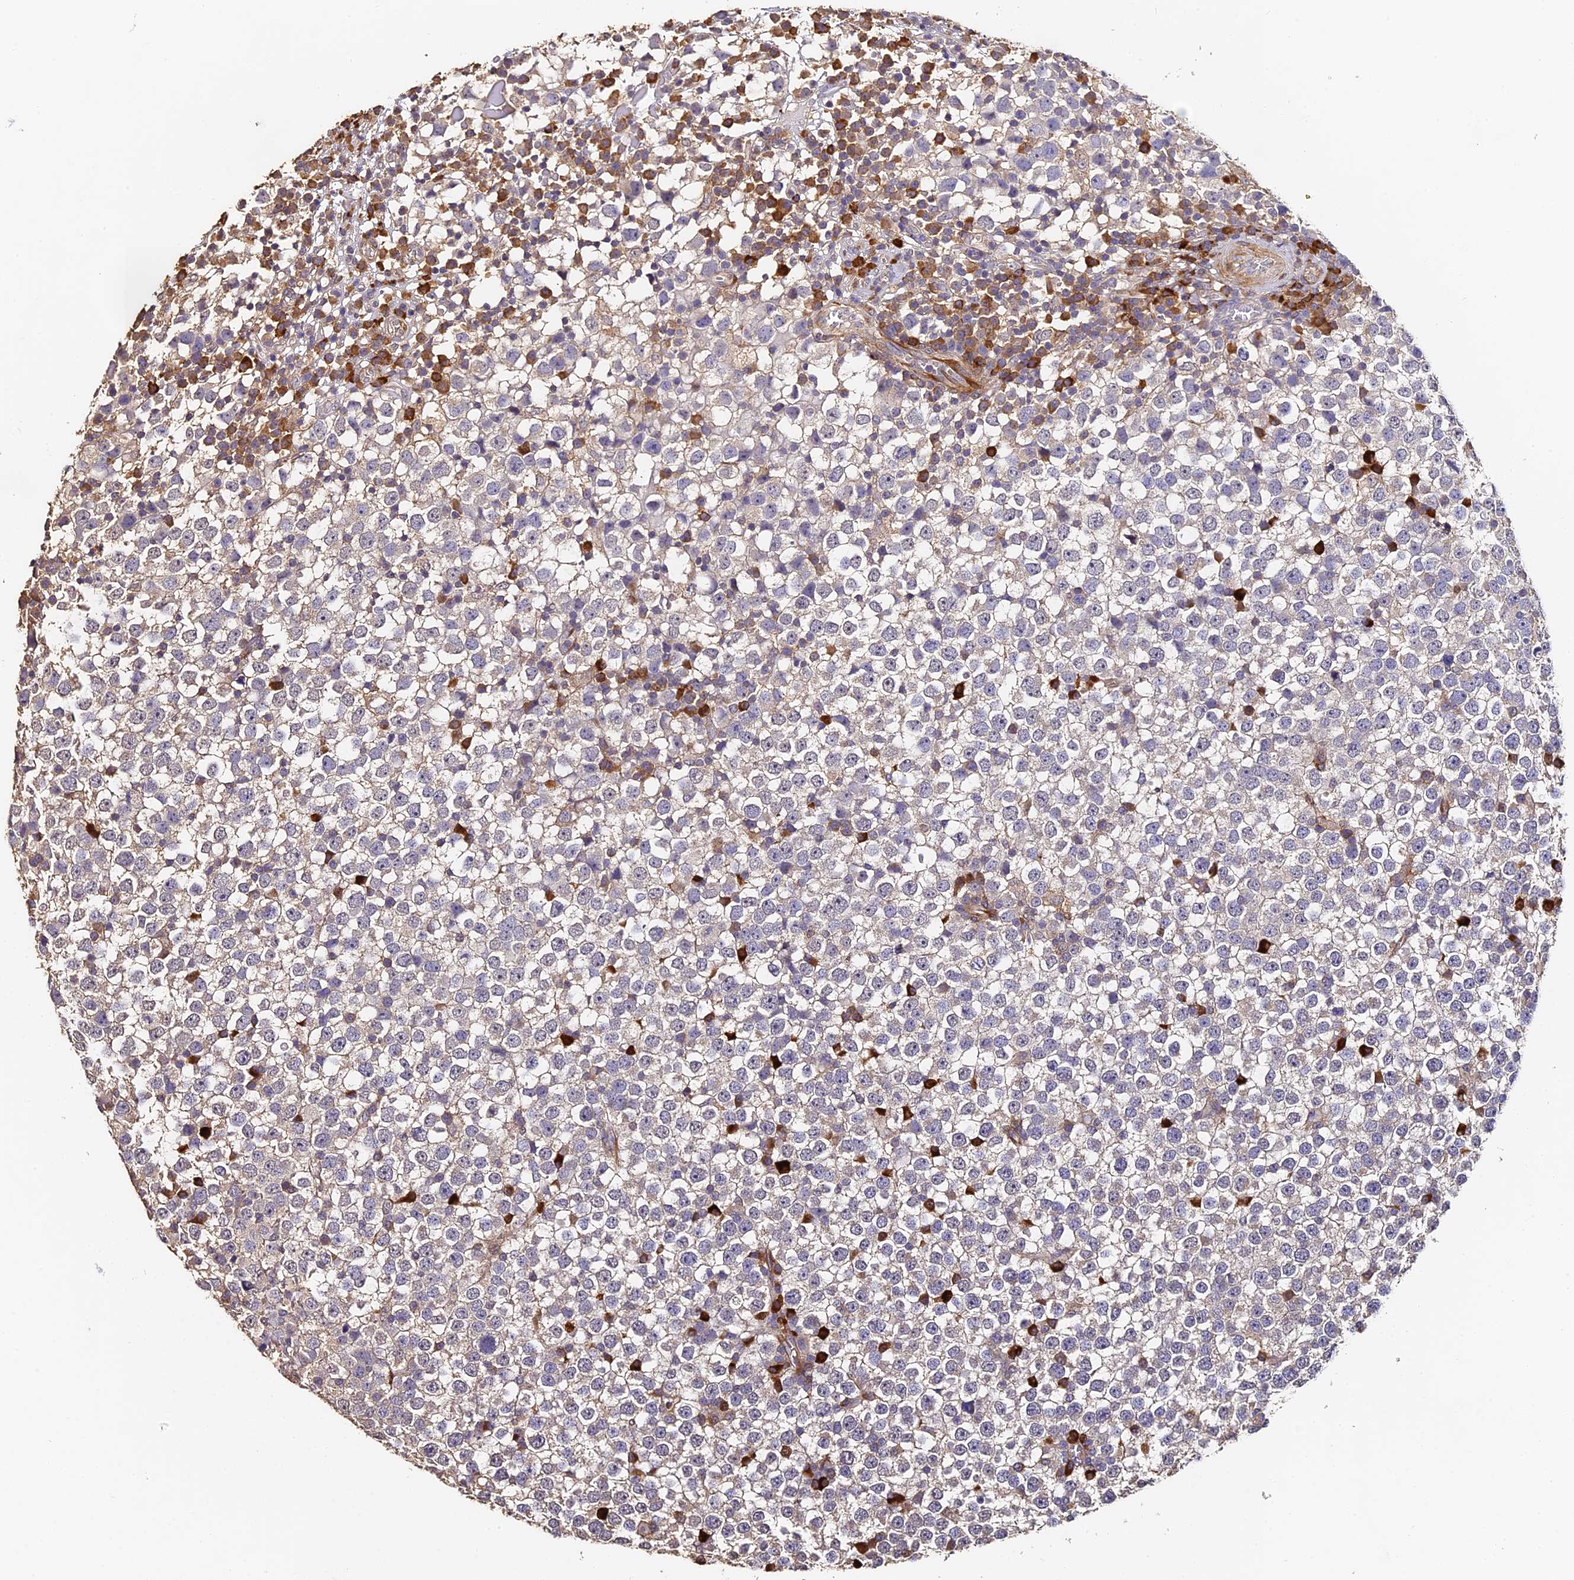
{"staining": {"intensity": "negative", "quantity": "none", "location": "none"}, "tissue": "testis cancer", "cell_type": "Tumor cells", "image_type": "cancer", "snomed": [{"axis": "morphology", "description": "Seminoma, NOS"}, {"axis": "topography", "description": "Testis"}], "caption": "This is an immunohistochemistry (IHC) photomicrograph of human testis cancer (seminoma). There is no staining in tumor cells.", "gene": "SLC11A1", "patient": {"sex": "male", "age": 65}}